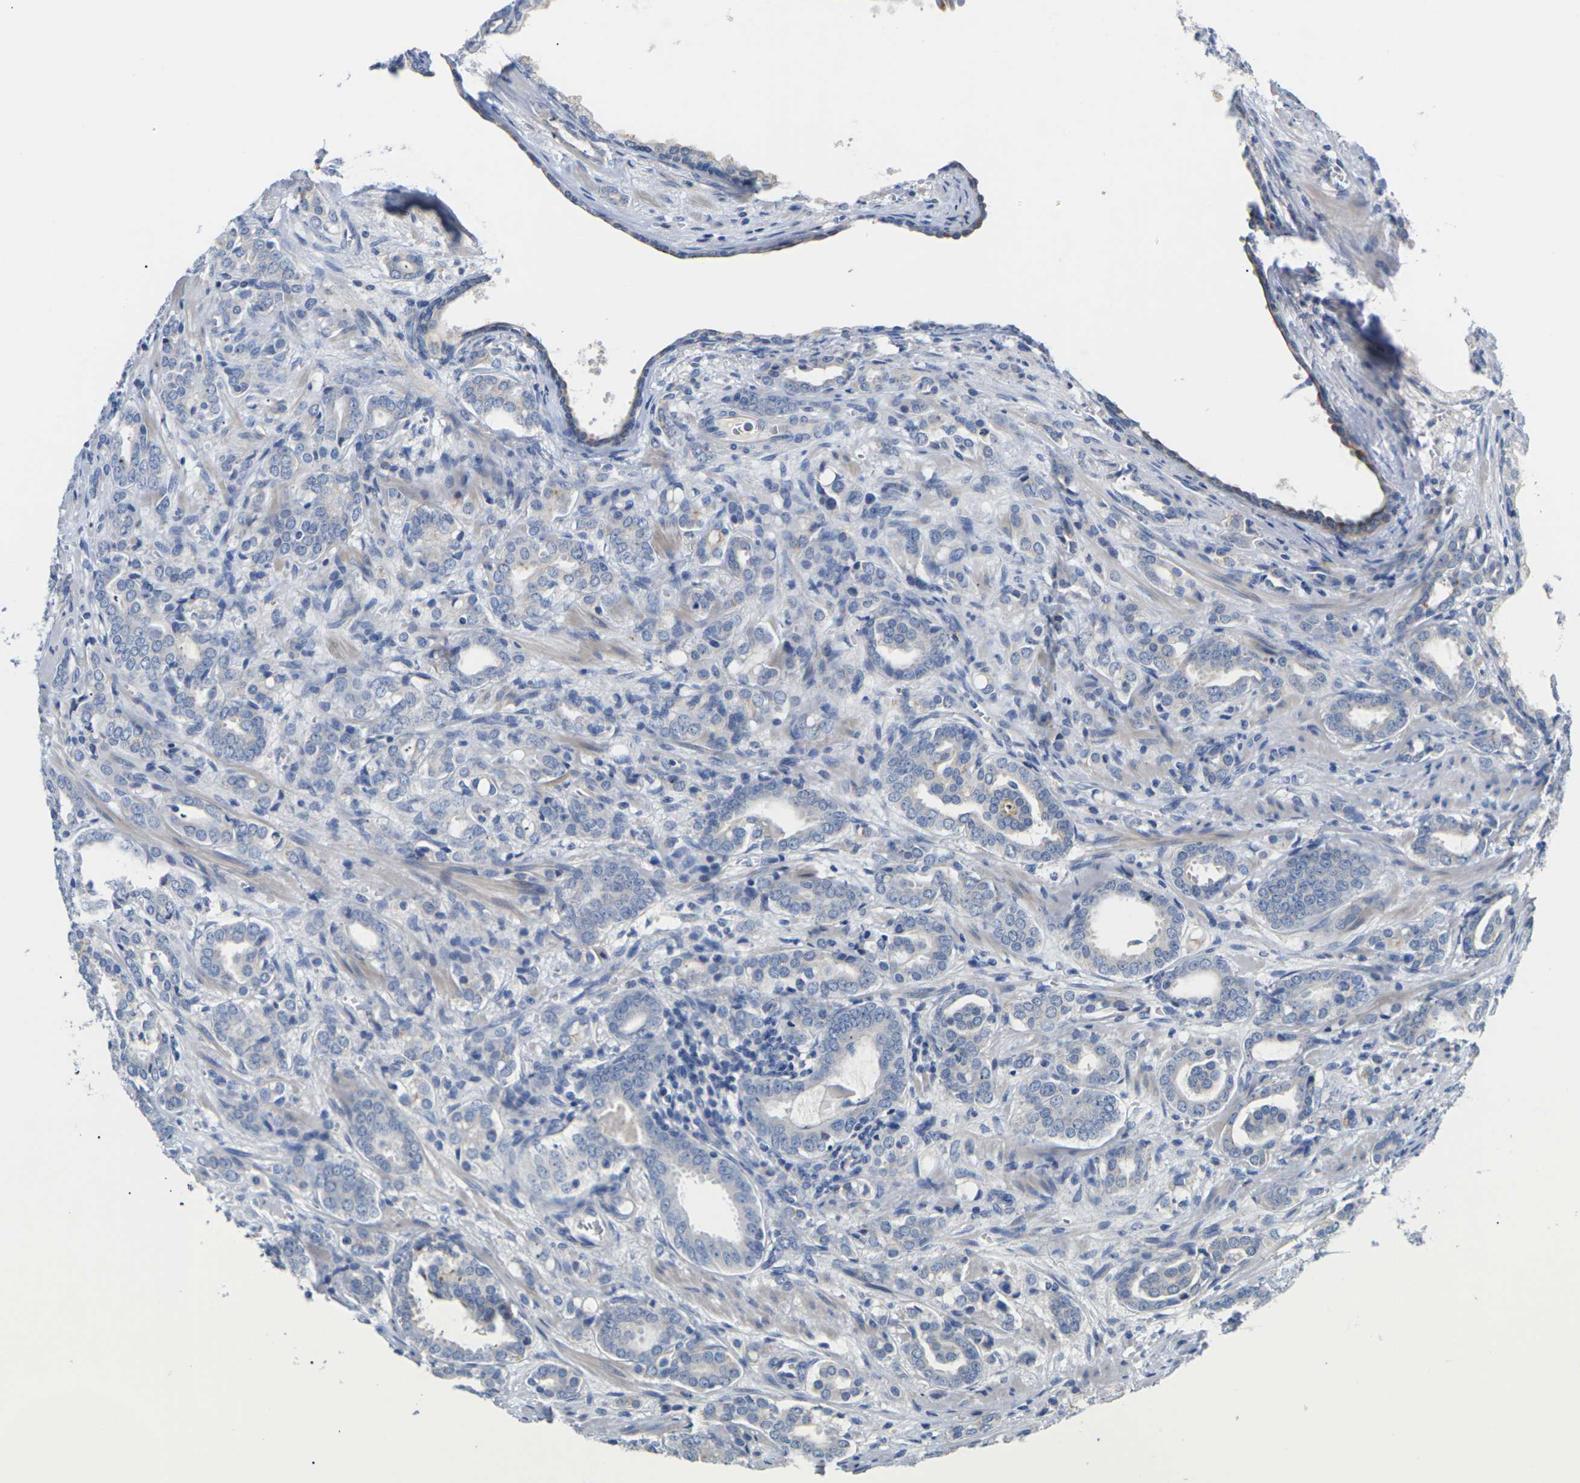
{"staining": {"intensity": "negative", "quantity": "none", "location": "none"}, "tissue": "prostate cancer", "cell_type": "Tumor cells", "image_type": "cancer", "snomed": [{"axis": "morphology", "description": "Adenocarcinoma, High grade"}, {"axis": "topography", "description": "Prostate"}], "caption": "Immunohistochemistry of high-grade adenocarcinoma (prostate) displays no staining in tumor cells.", "gene": "TMCO4", "patient": {"sex": "male", "age": 64}}